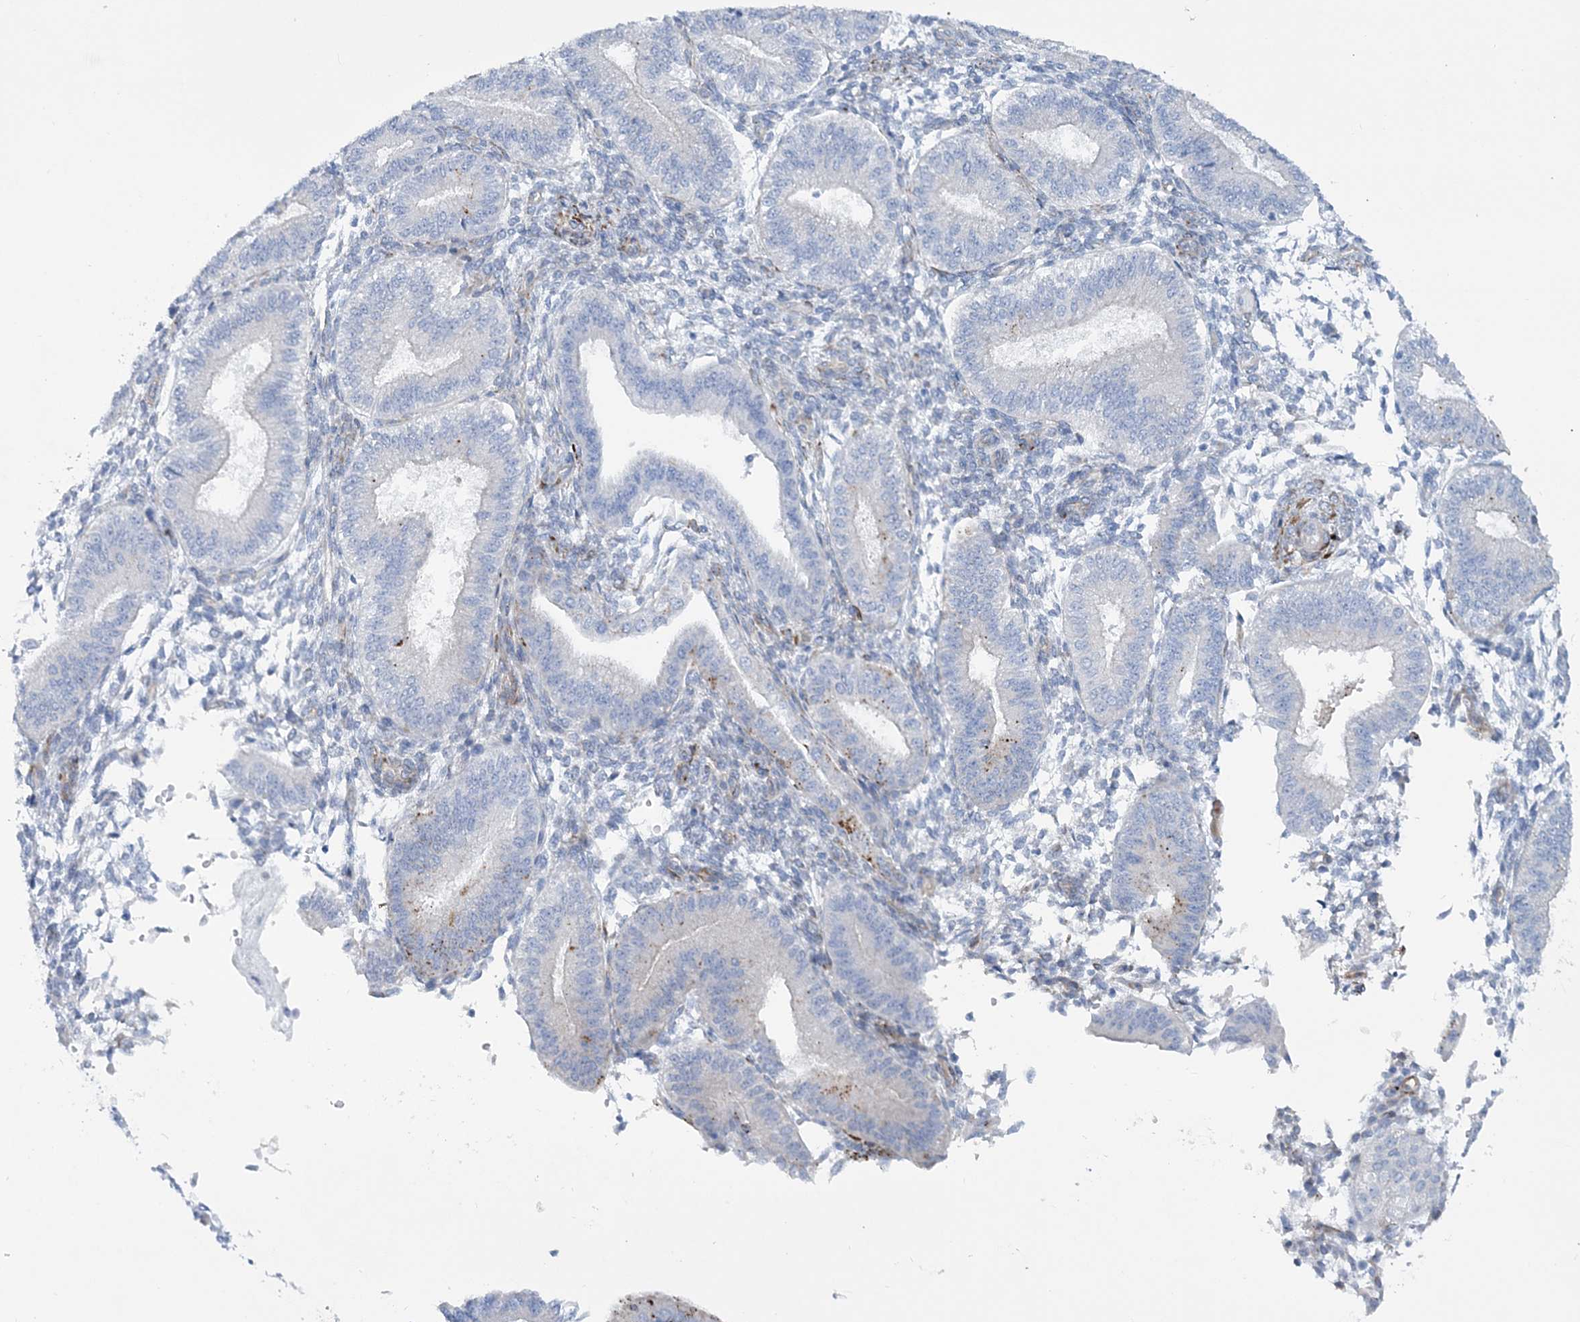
{"staining": {"intensity": "negative", "quantity": "none", "location": "none"}, "tissue": "endometrium", "cell_type": "Cells in endometrial stroma", "image_type": "normal", "snomed": [{"axis": "morphology", "description": "Normal tissue, NOS"}, {"axis": "topography", "description": "Endometrium"}], "caption": "Endometrium was stained to show a protein in brown. There is no significant staining in cells in endometrial stroma.", "gene": "RAB11FIP5", "patient": {"sex": "female", "age": 39}}